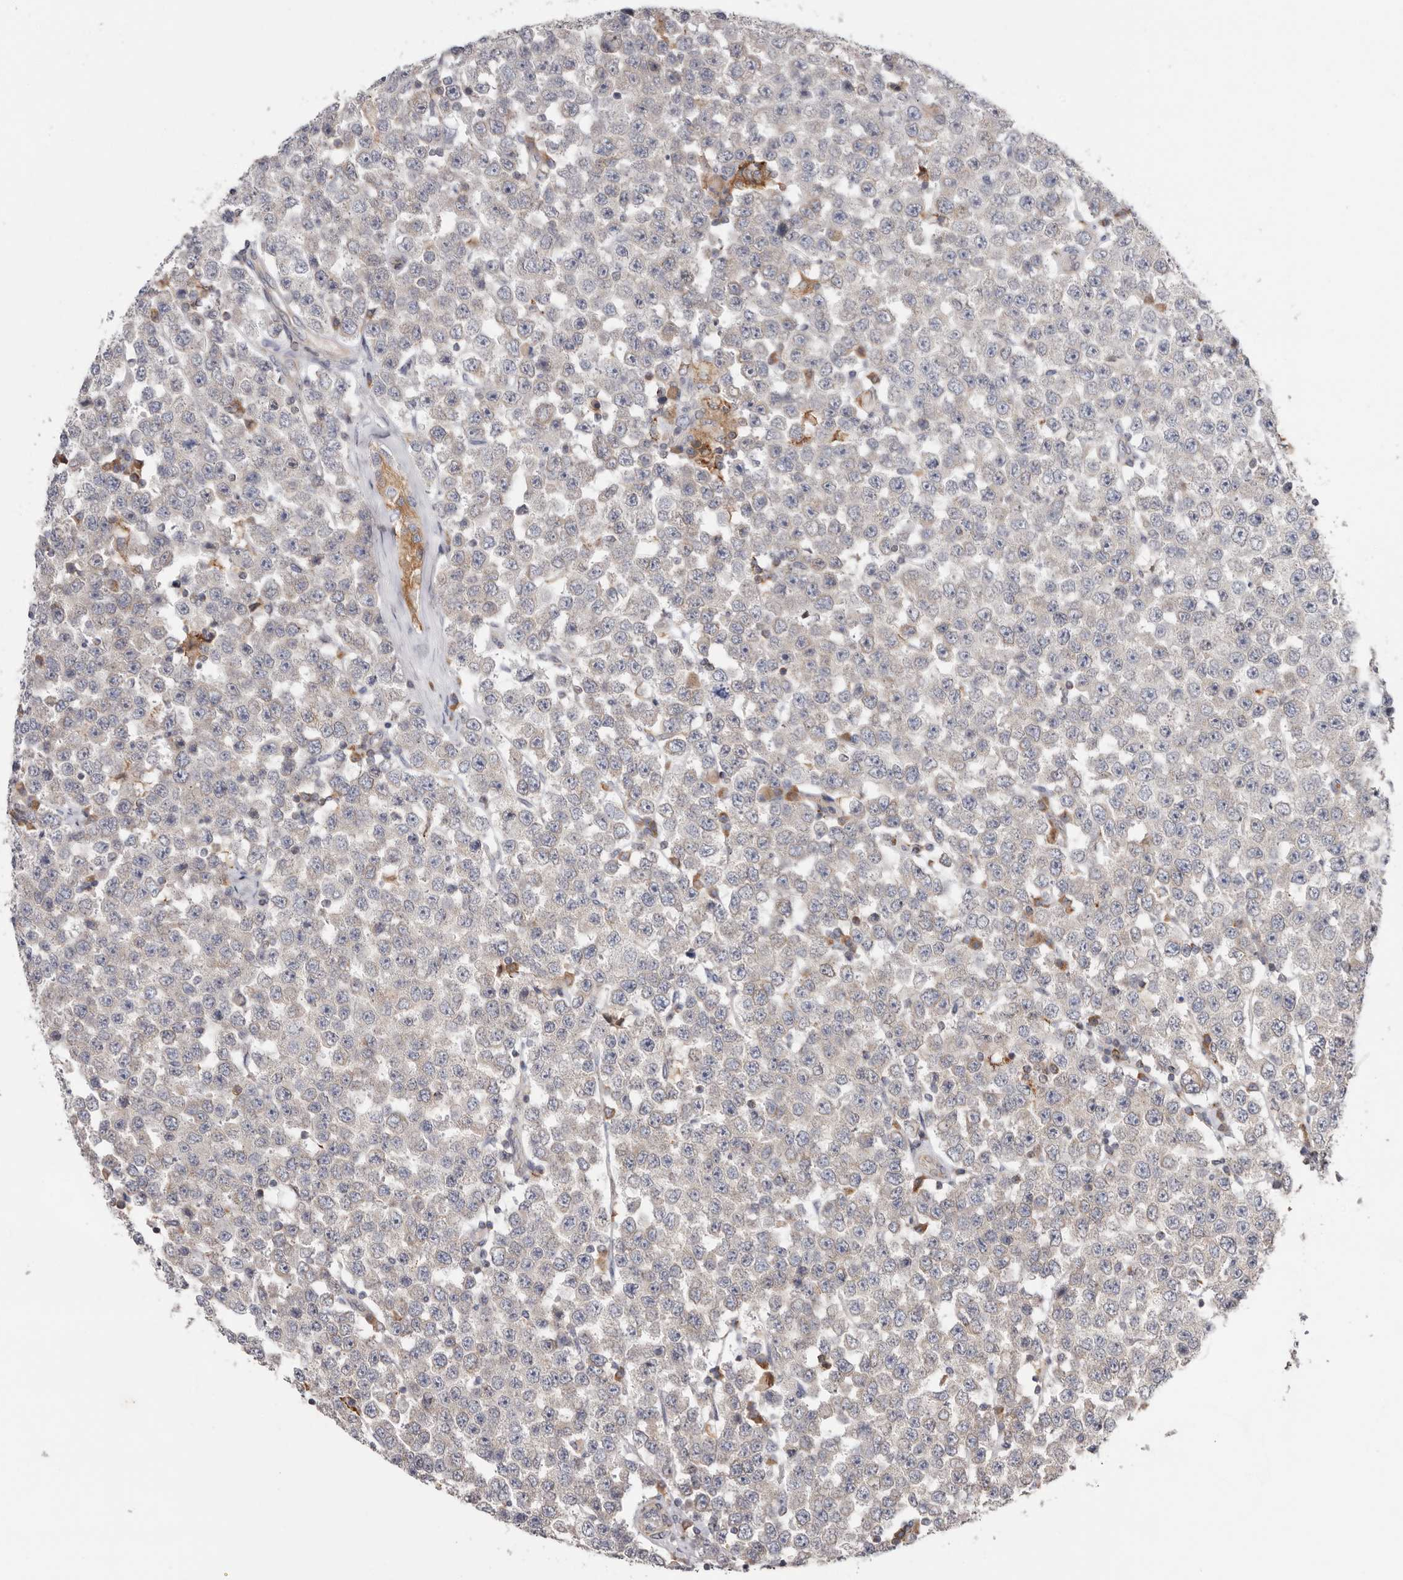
{"staining": {"intensity": "negative", "quantity": "none", "location": "none"}, "tissue": "testis cancer", "cell_type": "Tumor cells", "image_type": "cancer", "snomed": [{"axis": "morphology", "description": "Seminoma, NOS"}, {"axis": "topography", "description": "Testis"}], "caption": "Immunohistochemical staining of testis cancer demonstrates no significant staining in tumor cells.", "gene": "TMUB1", "patient": {"sex": "male", "age": 28}}